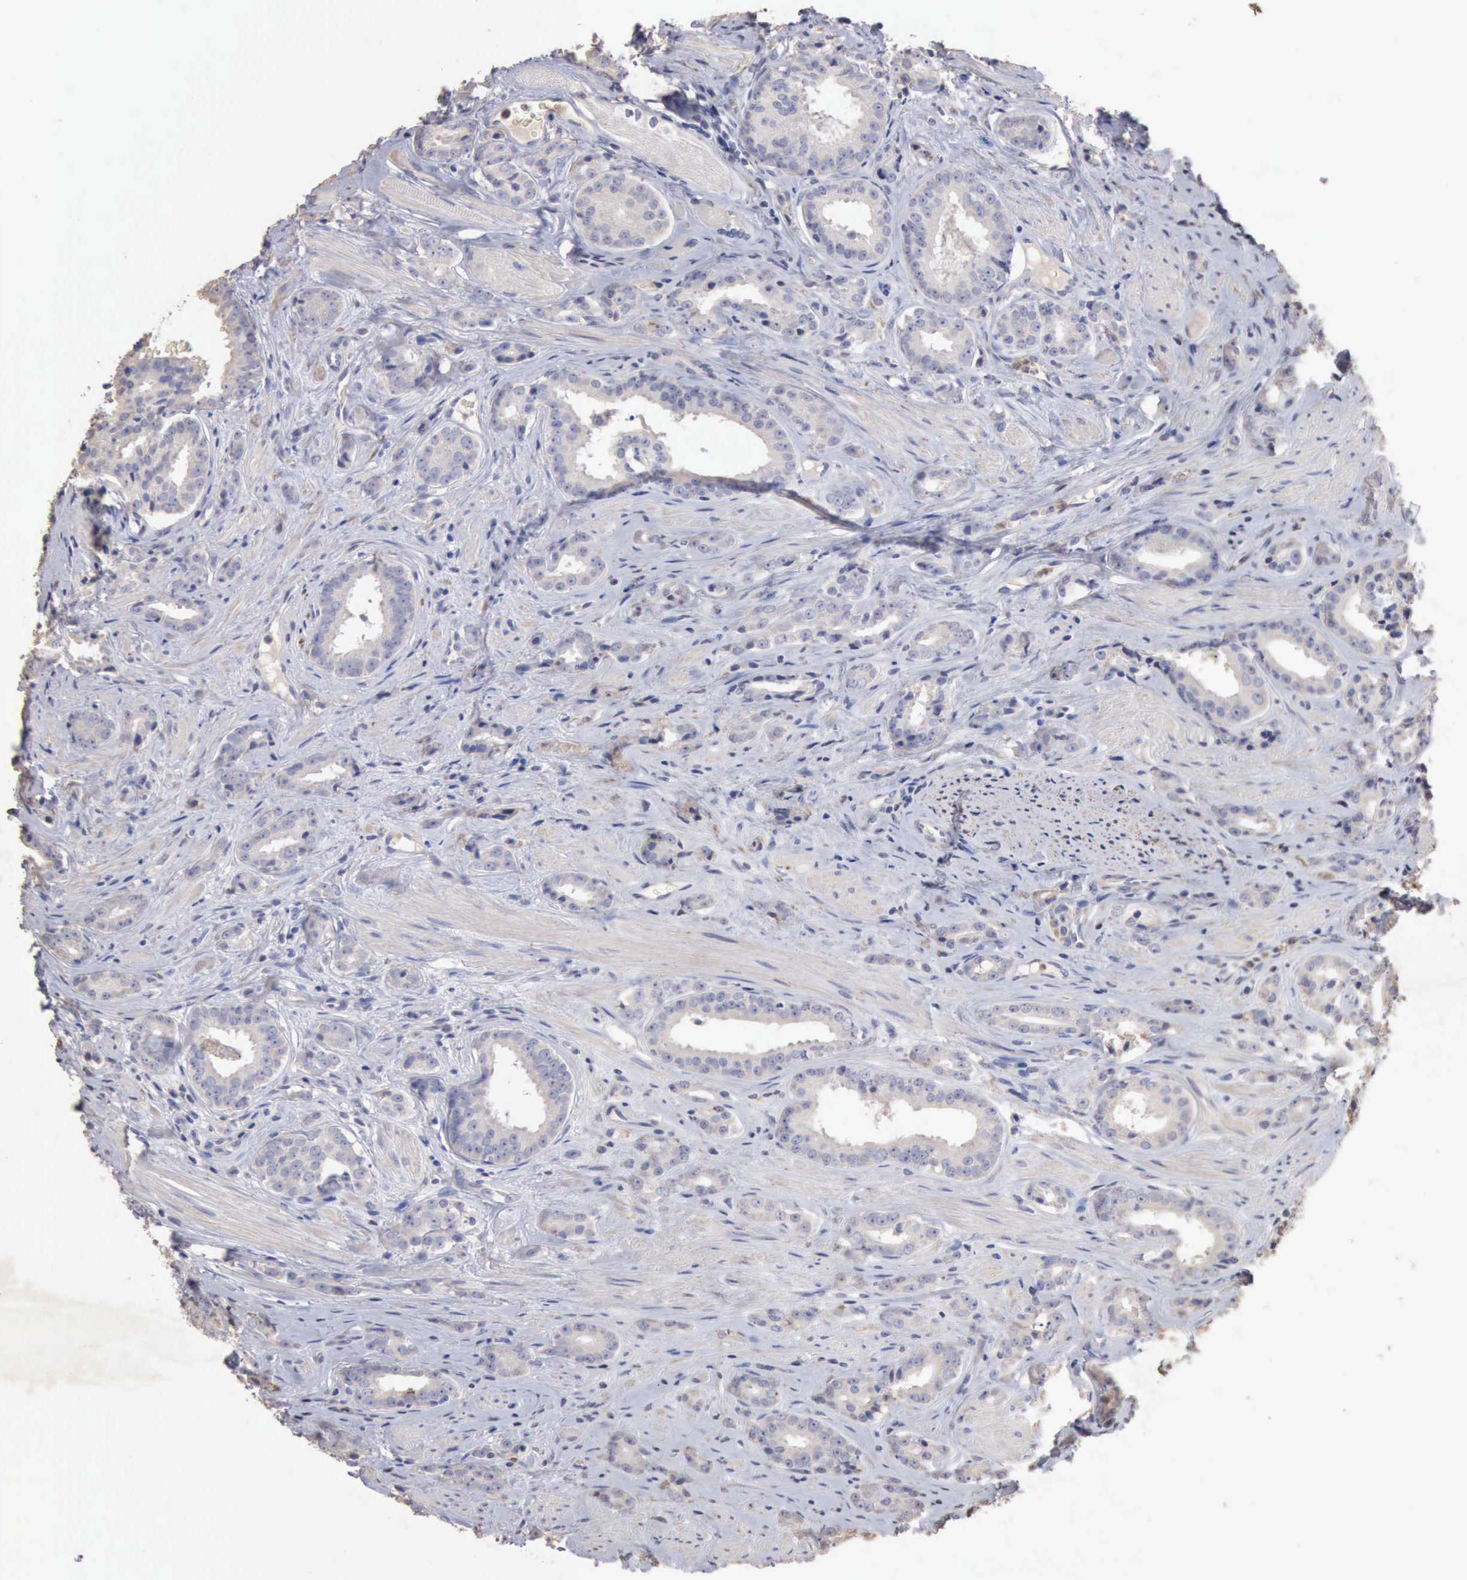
{"staining": {"intensity": "negative", "quantity": "none", "location": "none"}, "tissue": "prostate cancer", "cell_type": "Tumor cells", "image_type": "cancer", "snomed": [{"axis": "morphology", "description": "Adenocarcinoma, Medium grade"}, {"axis": "topography", "description": "Prostate"}], "caption": "The image reveals no significant staining in tumor cells of prostate cancer (medium-grade adenocarcinoma).", "gene": "KRT6B", "patient": {"sex": "male", "age": 53}}